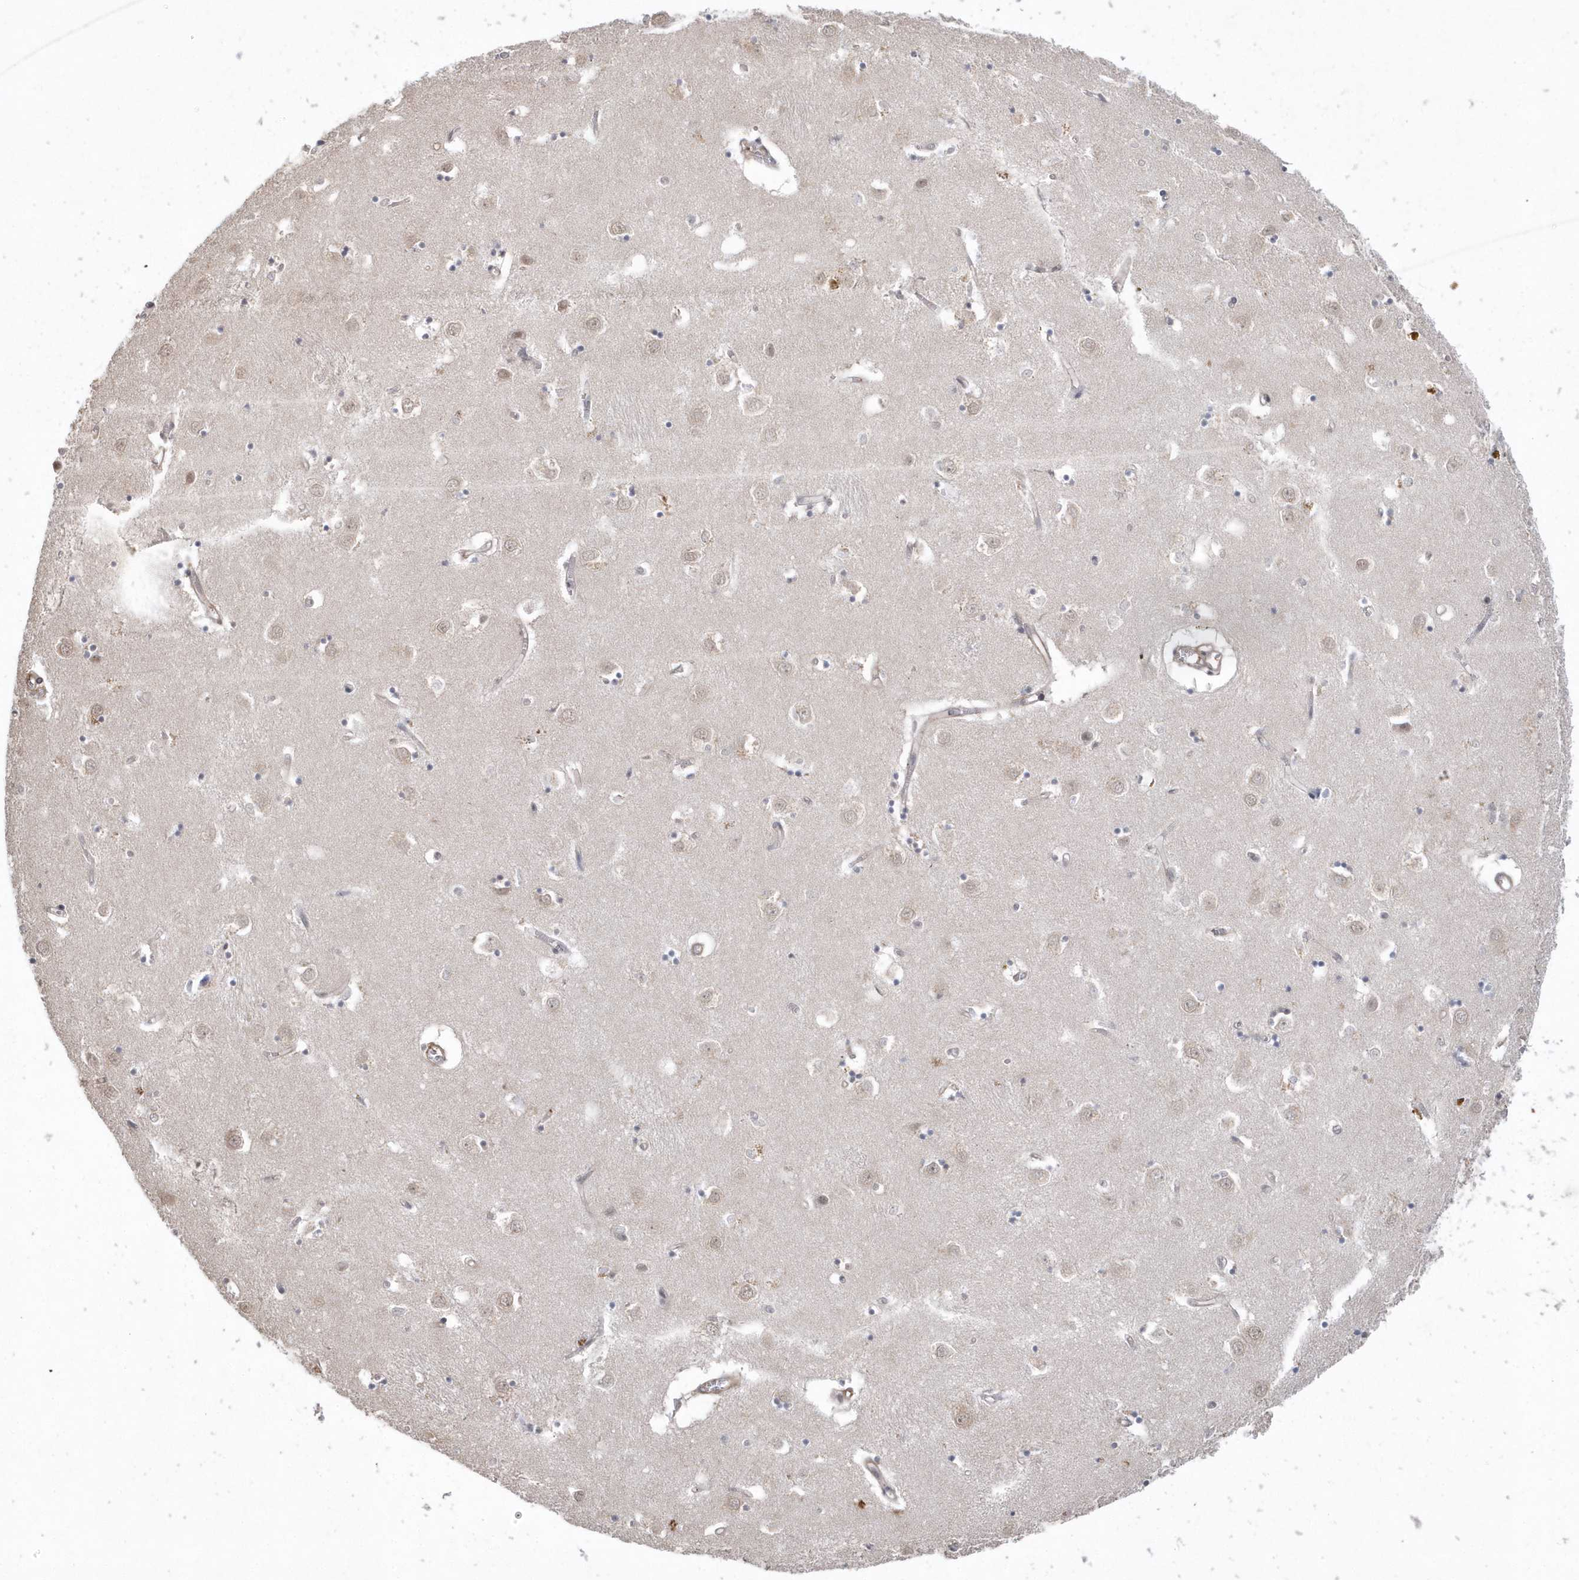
{"staining": {"intensity": "negative", "quantity": "none", "location": "none"}, "tissue": "caudate", "cell_type": "Glial cells", "image_type": "normal", "snomed": [{"axis": "morphology", "description": "Normal tissue, NOS"}, {"axis": "topography", "description": "Lateral ventricle wall"}], "caption": "There is no significant expression in glial cells of caudate. (DAB IHC with hematoxylin counter stain).", "gene": "CRIP3", "patient": {"sex": "male", "age": 70}}